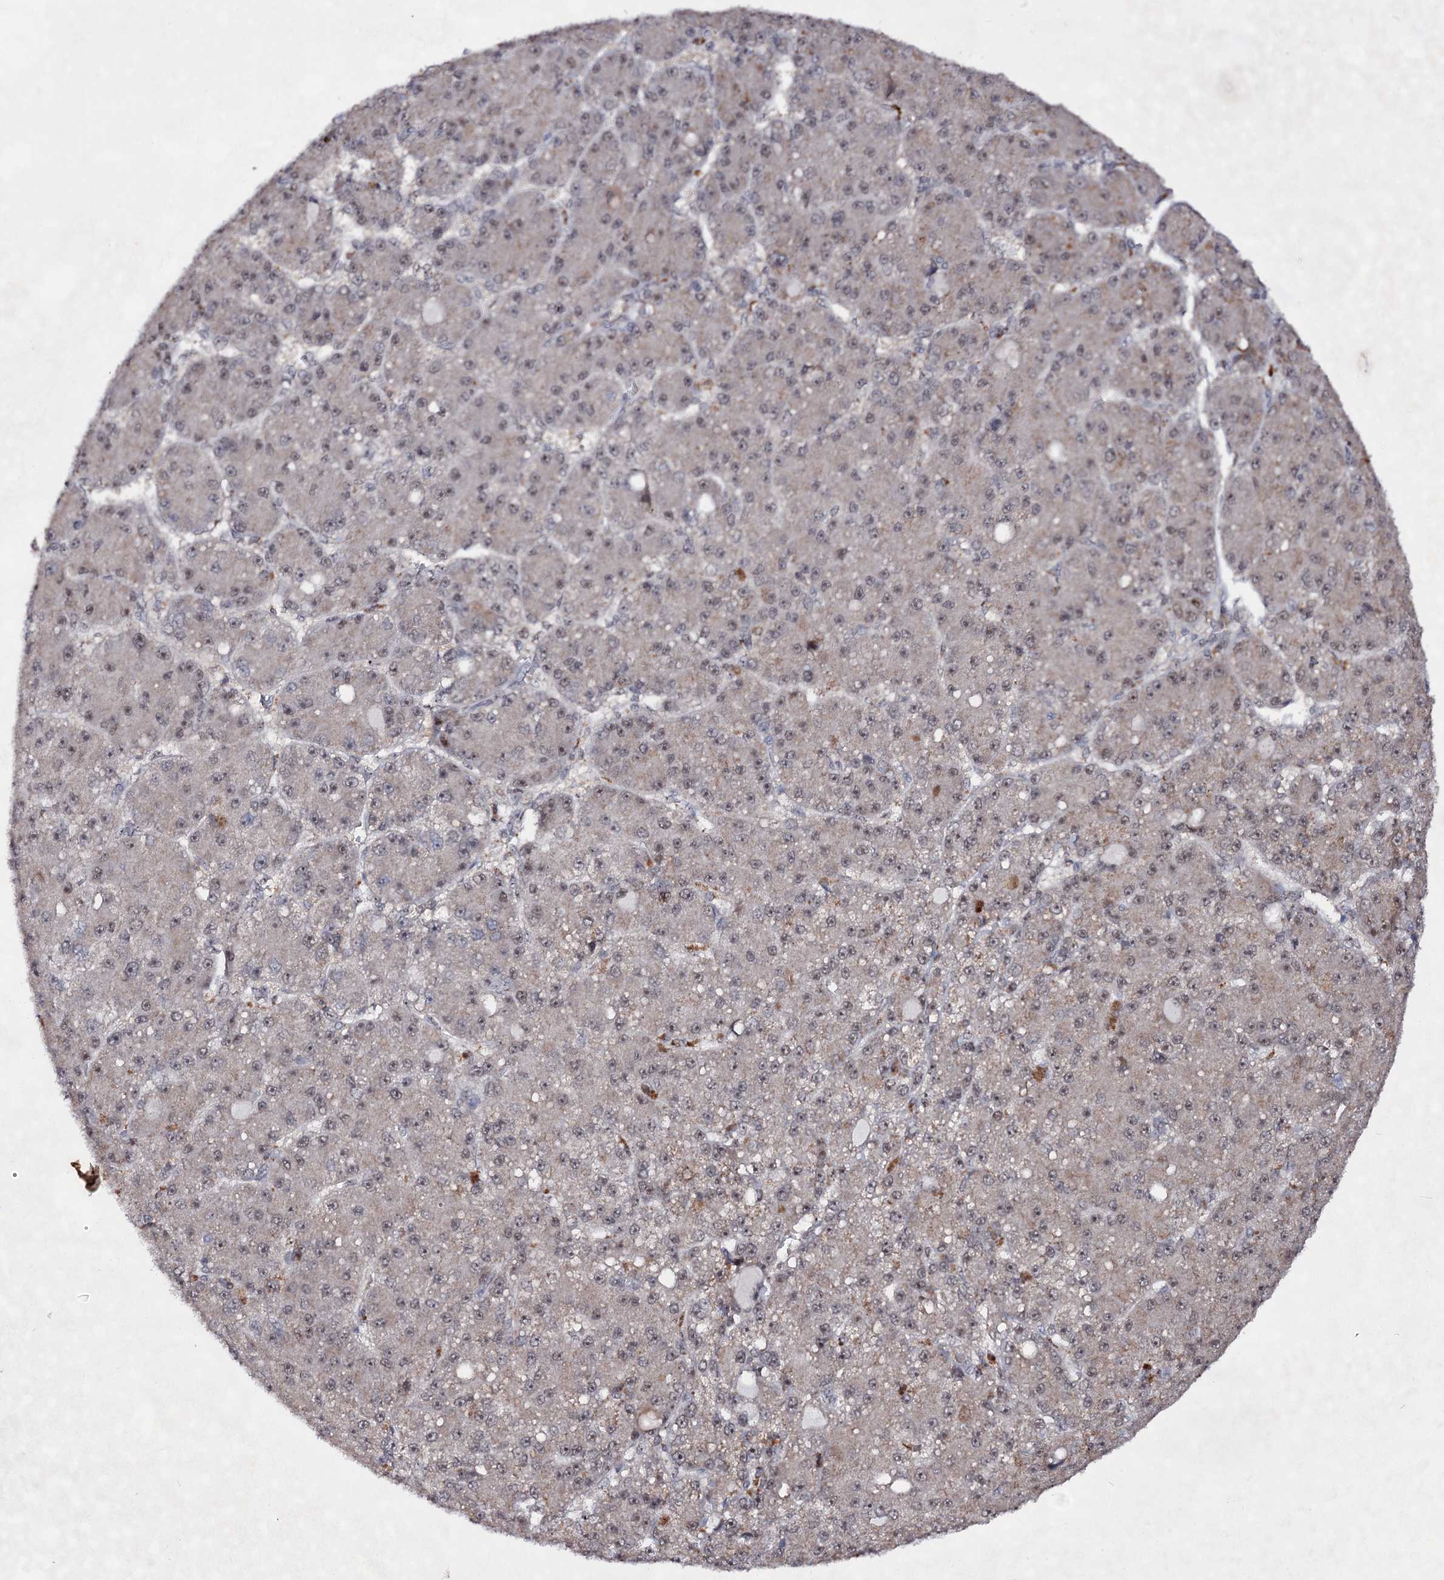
{"staining": {"intensity": "weak", "quantity": "25%-75%", "location": "nuclear"}, "tissue": "liver cancer", "cell_type": "Tumor cells", "image_type": "cancer", "snomed": [{"axis": "morphology", "description": "Carcinoma, Hepatocellular, NOS"}, {"axis": "topography", "description": "Liver"}], "caption": "Immunohistochemical staining of human liver cancer reveals weak nuclear protein expression in approximately 25%-75% of tumor cells.", "gene": "EXOSC10", "patient": {"sex": "male", "age": 67}}